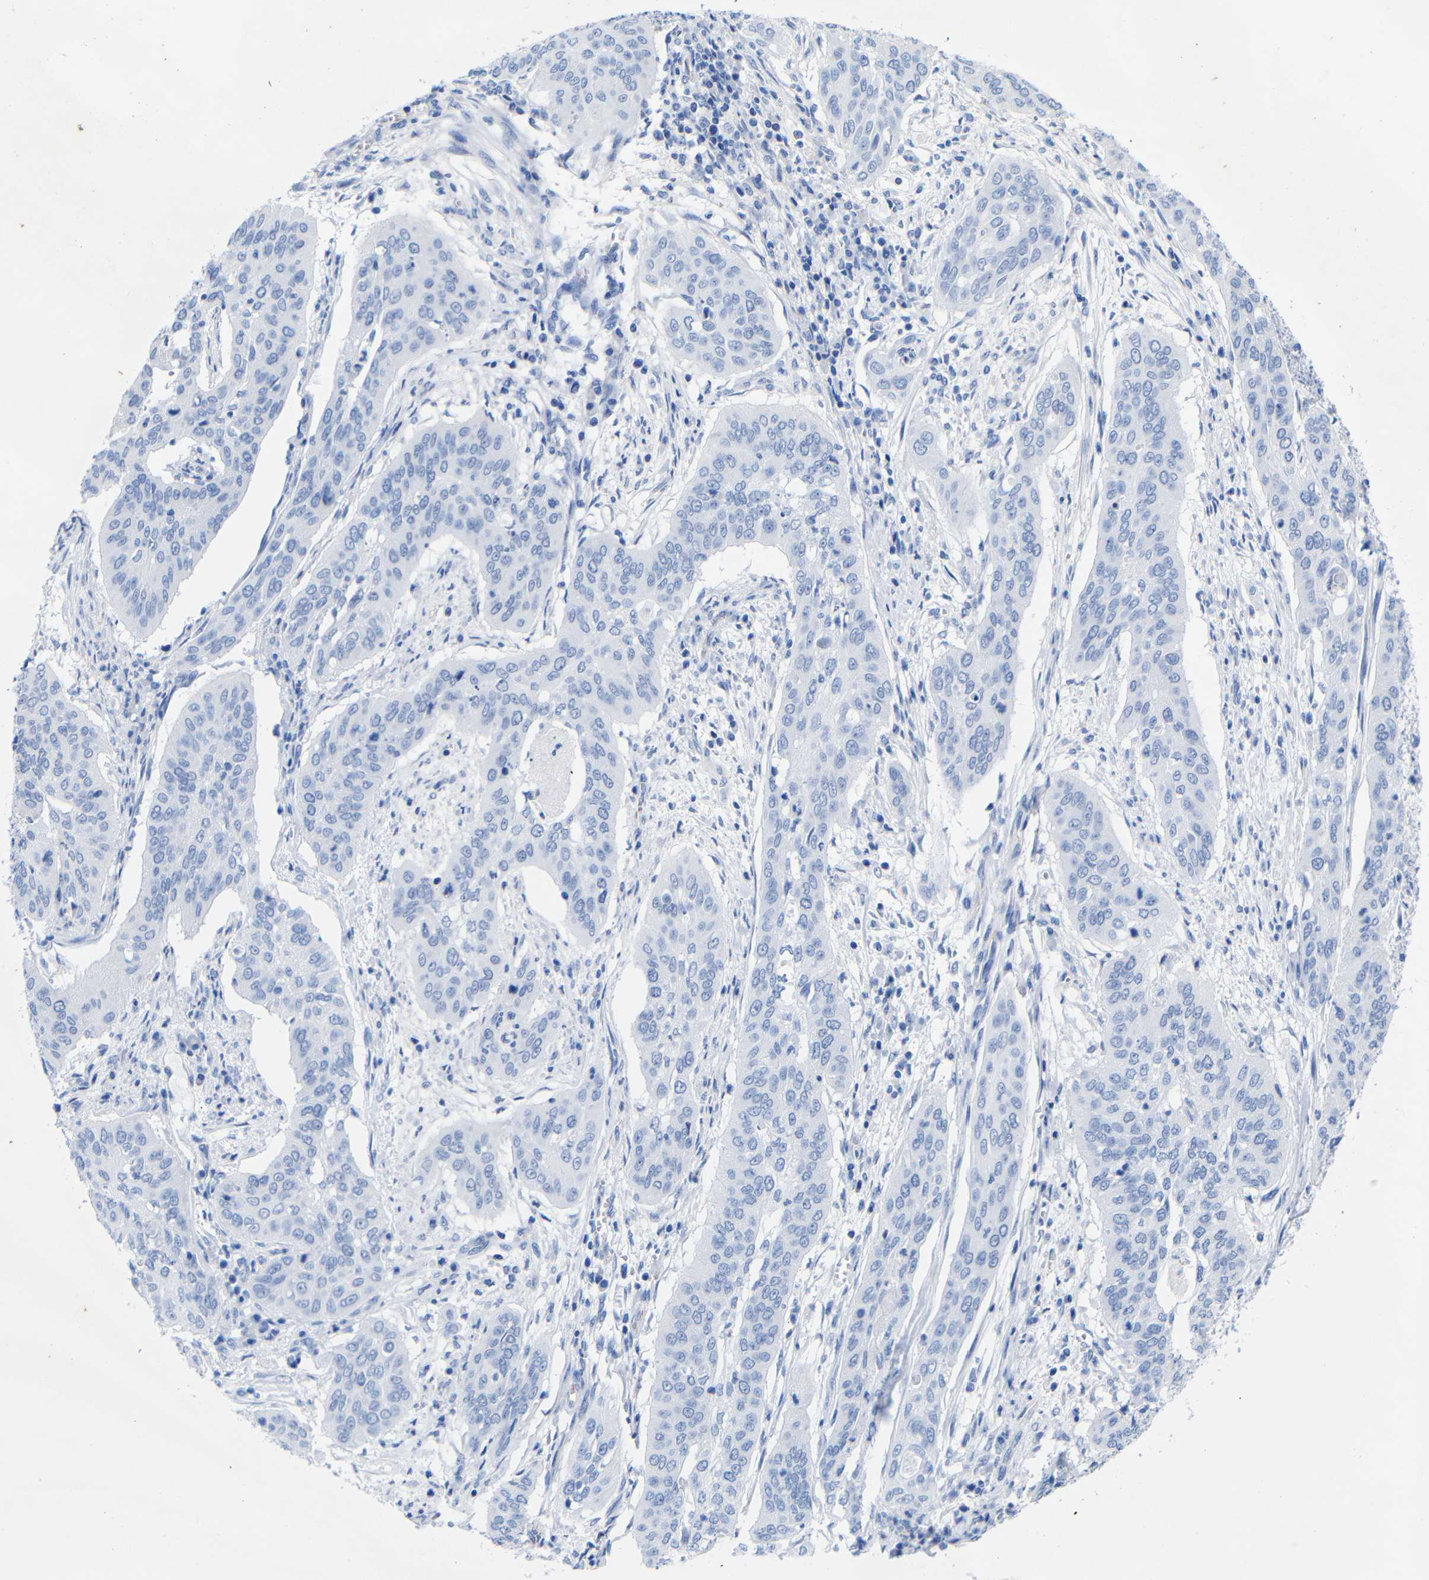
{"staining": {"intensity": "negative", "quantity": "none", "location": "none"}, "tissue": "cervical cancer", "cell_type": "Tumor cells", "image_type": "cancer", "snomed": [{"axis": "morphology", "description": "Squamous cell carcinoma, NOS"}, {"axis": "topography", "description": "Cervix"}], "caption": "This is an IHC image of human squamous cell carcinoma (cervical). There is no positivity in tumor cells.", "gene": "CGNL1", "patient": {"sex": "female", "age": 39}}